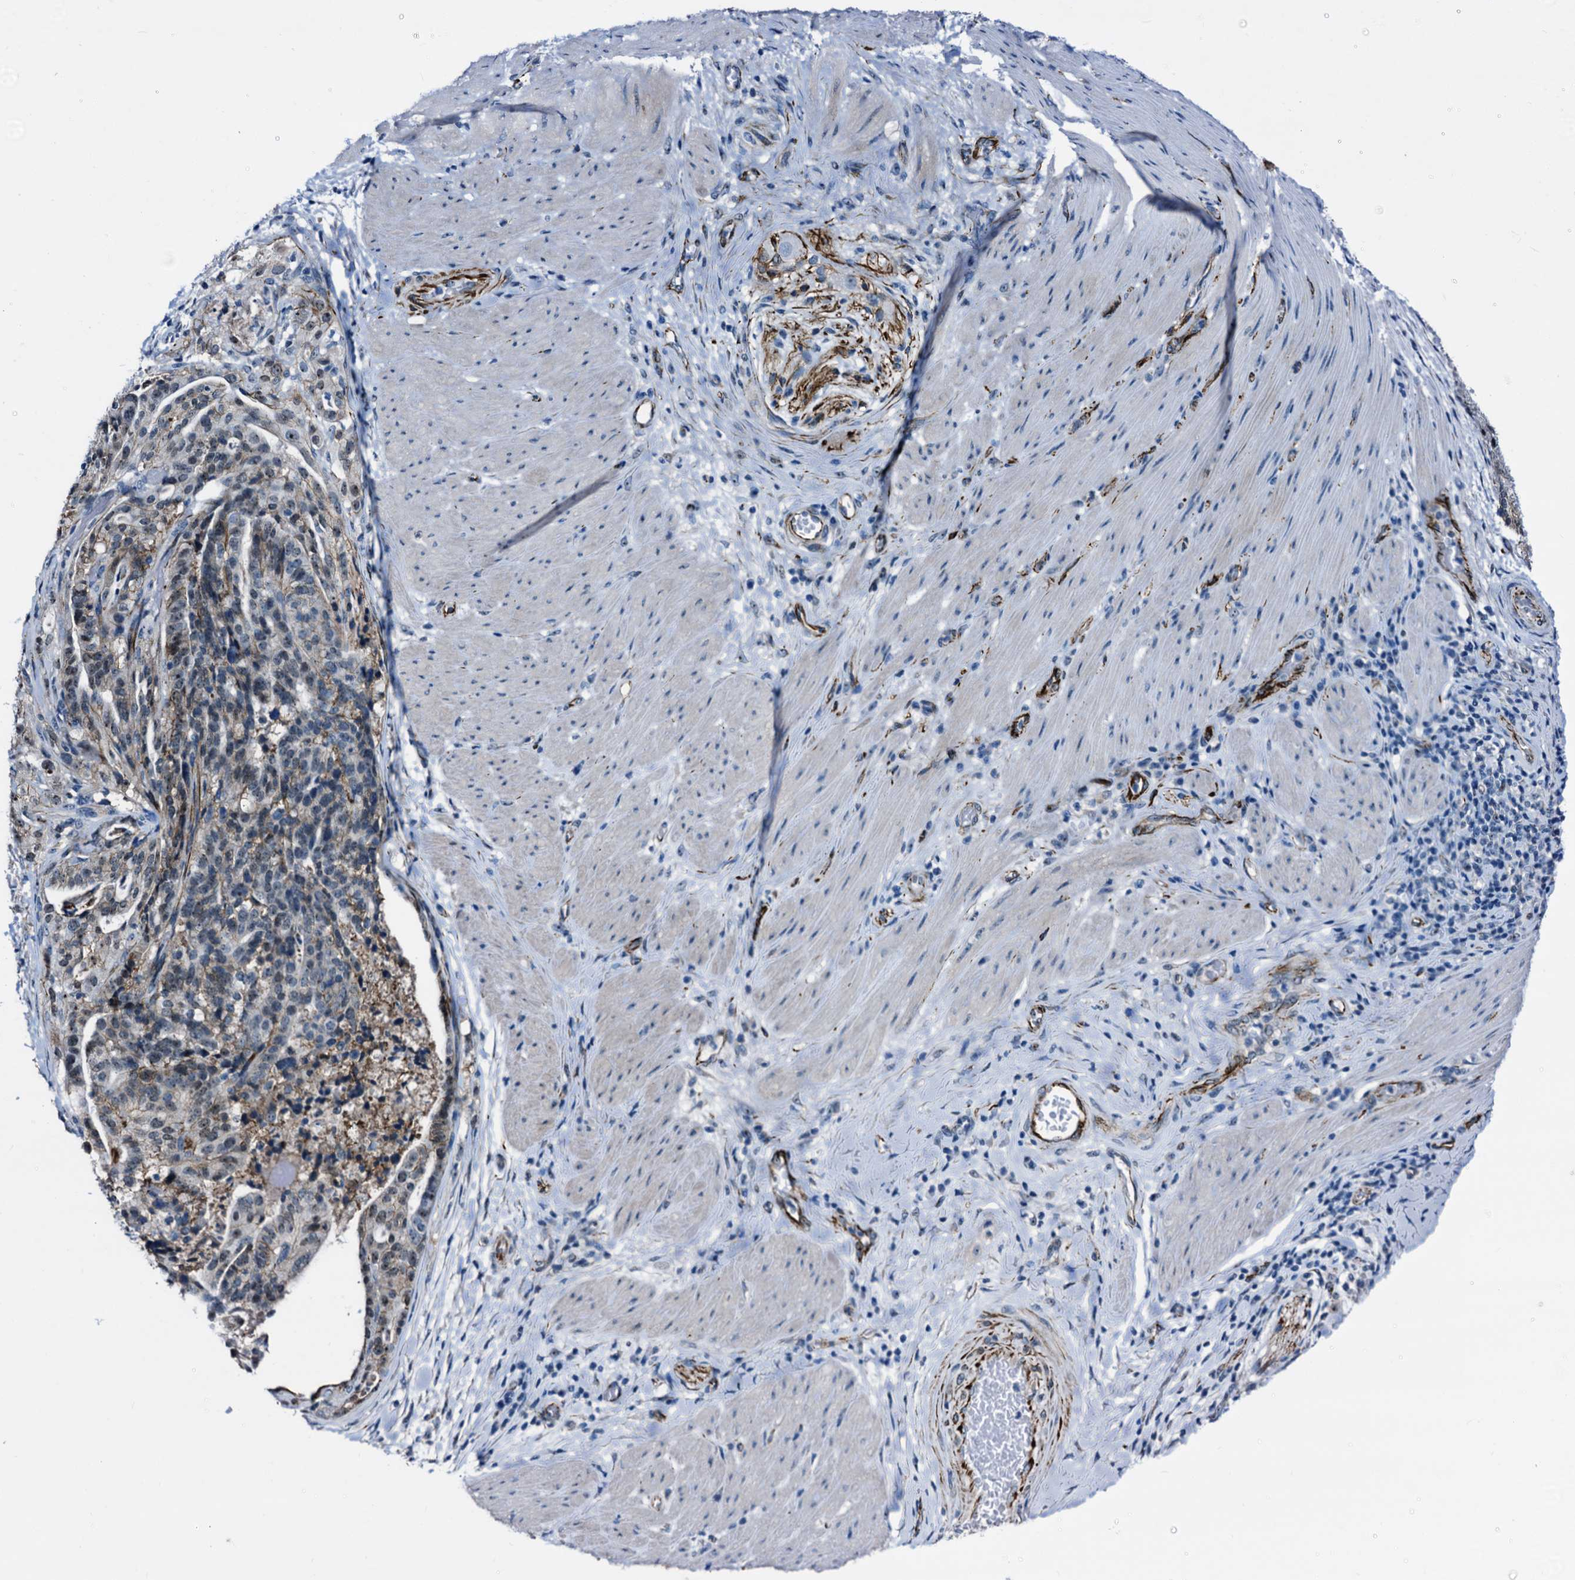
{"staining": {"intensity": "weak", "quantity": "<25%", "location": "cytoplasmic/membranous,nuclear"}, "tissue": "stomach cancer", "cell_type": "Tumor cells", "image_type": "cancer", "snomed": [{"axis": "morphology", "description": "Adenocarcinoma, NOS"}, {"axis": "topography", "description": "Stomach"}], "caption": "Stomach cancer (adenocarcinoma) was stained to show a protein in brown. There is no significant positivity in tumor cells.", "gene": "EMG1", "patient": {"sex": "male", "age": 48}}